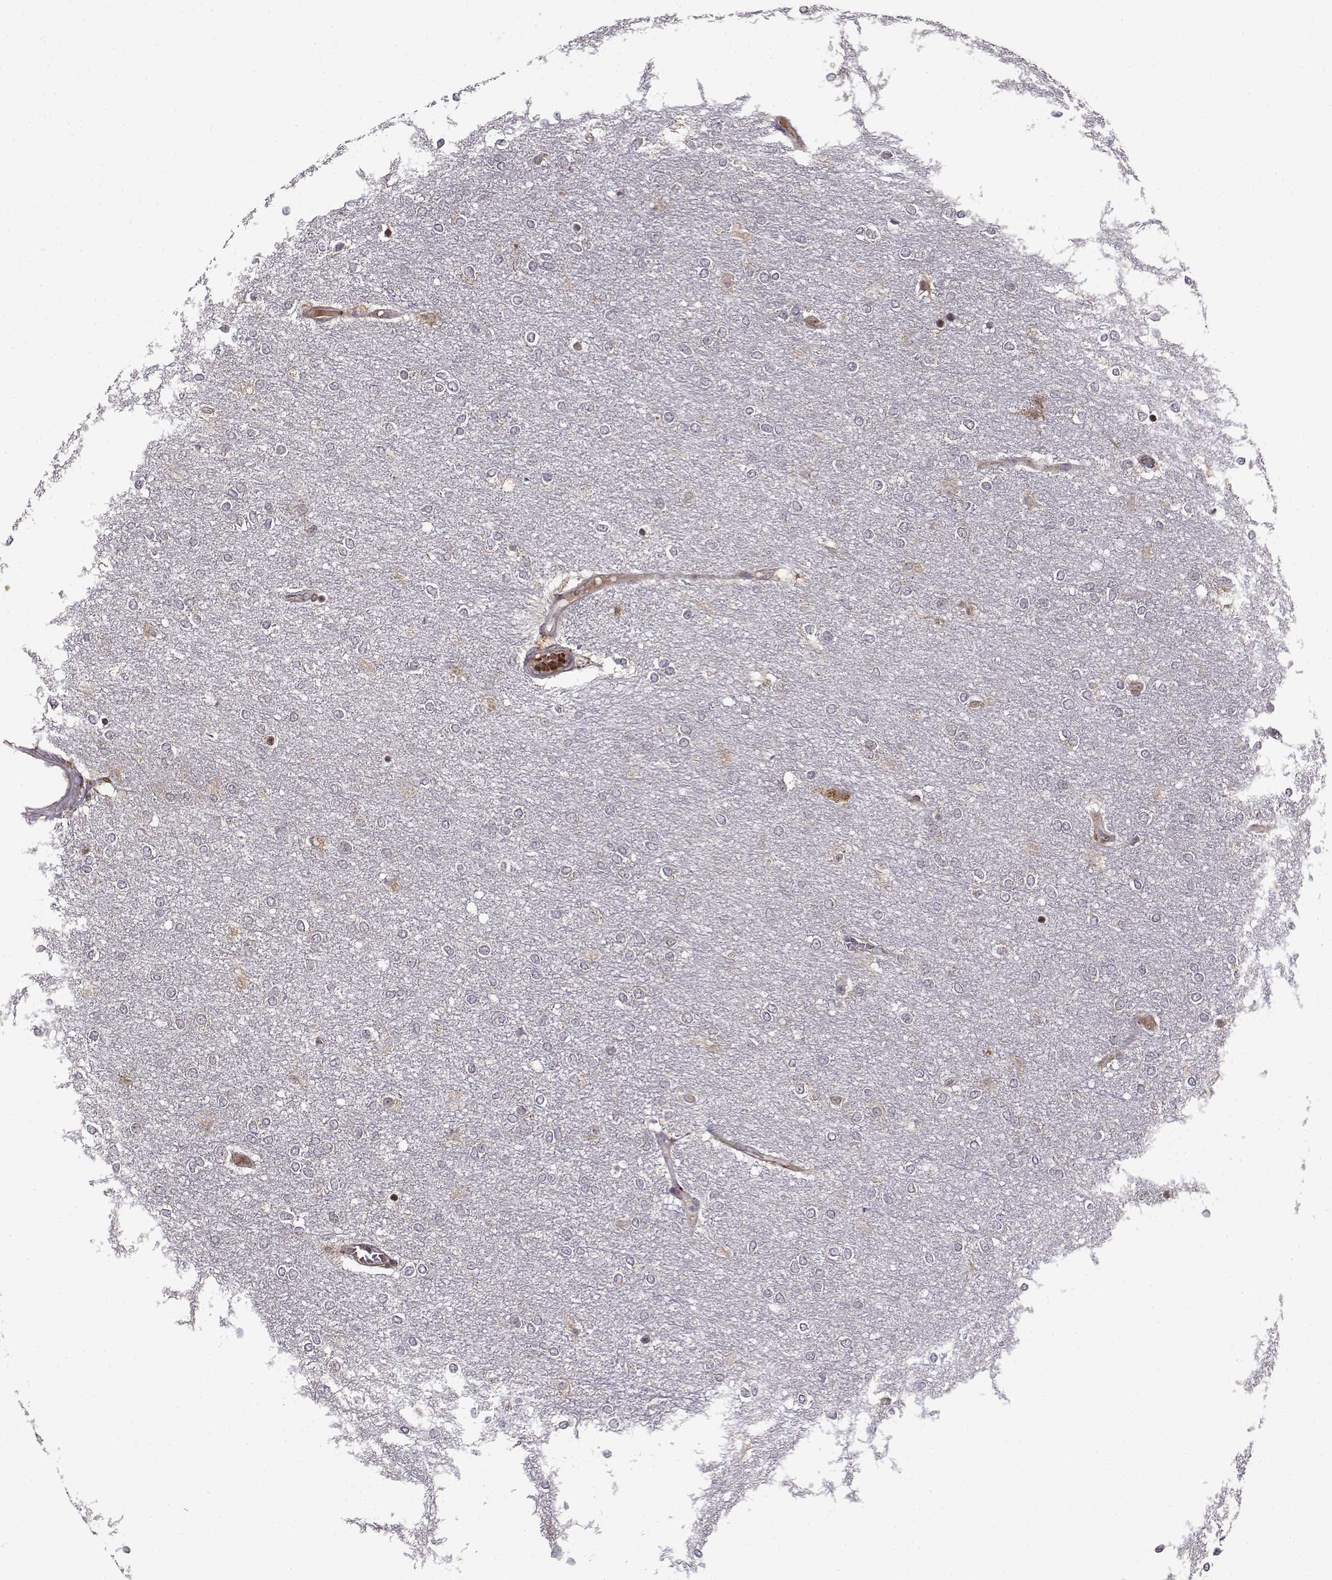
{"staining": {"intensity": "negative", "quantity": "none", "location": "none"}, "tissue": "glioma", "cell_type": "Tumor cells", "image_type": "cancer", "snomed": [{"axis": "morphology", "description": "Glioma, malignant, High grade"}, {"axis": "topography", "description": "Brain"}], "caption": "The immunohistochemistry (IHC) histopathology image has no significant positivity in tumor cells of glioma tissue.", "gene": "RPL31", "patient": {"sex": "female", "age": 61}}